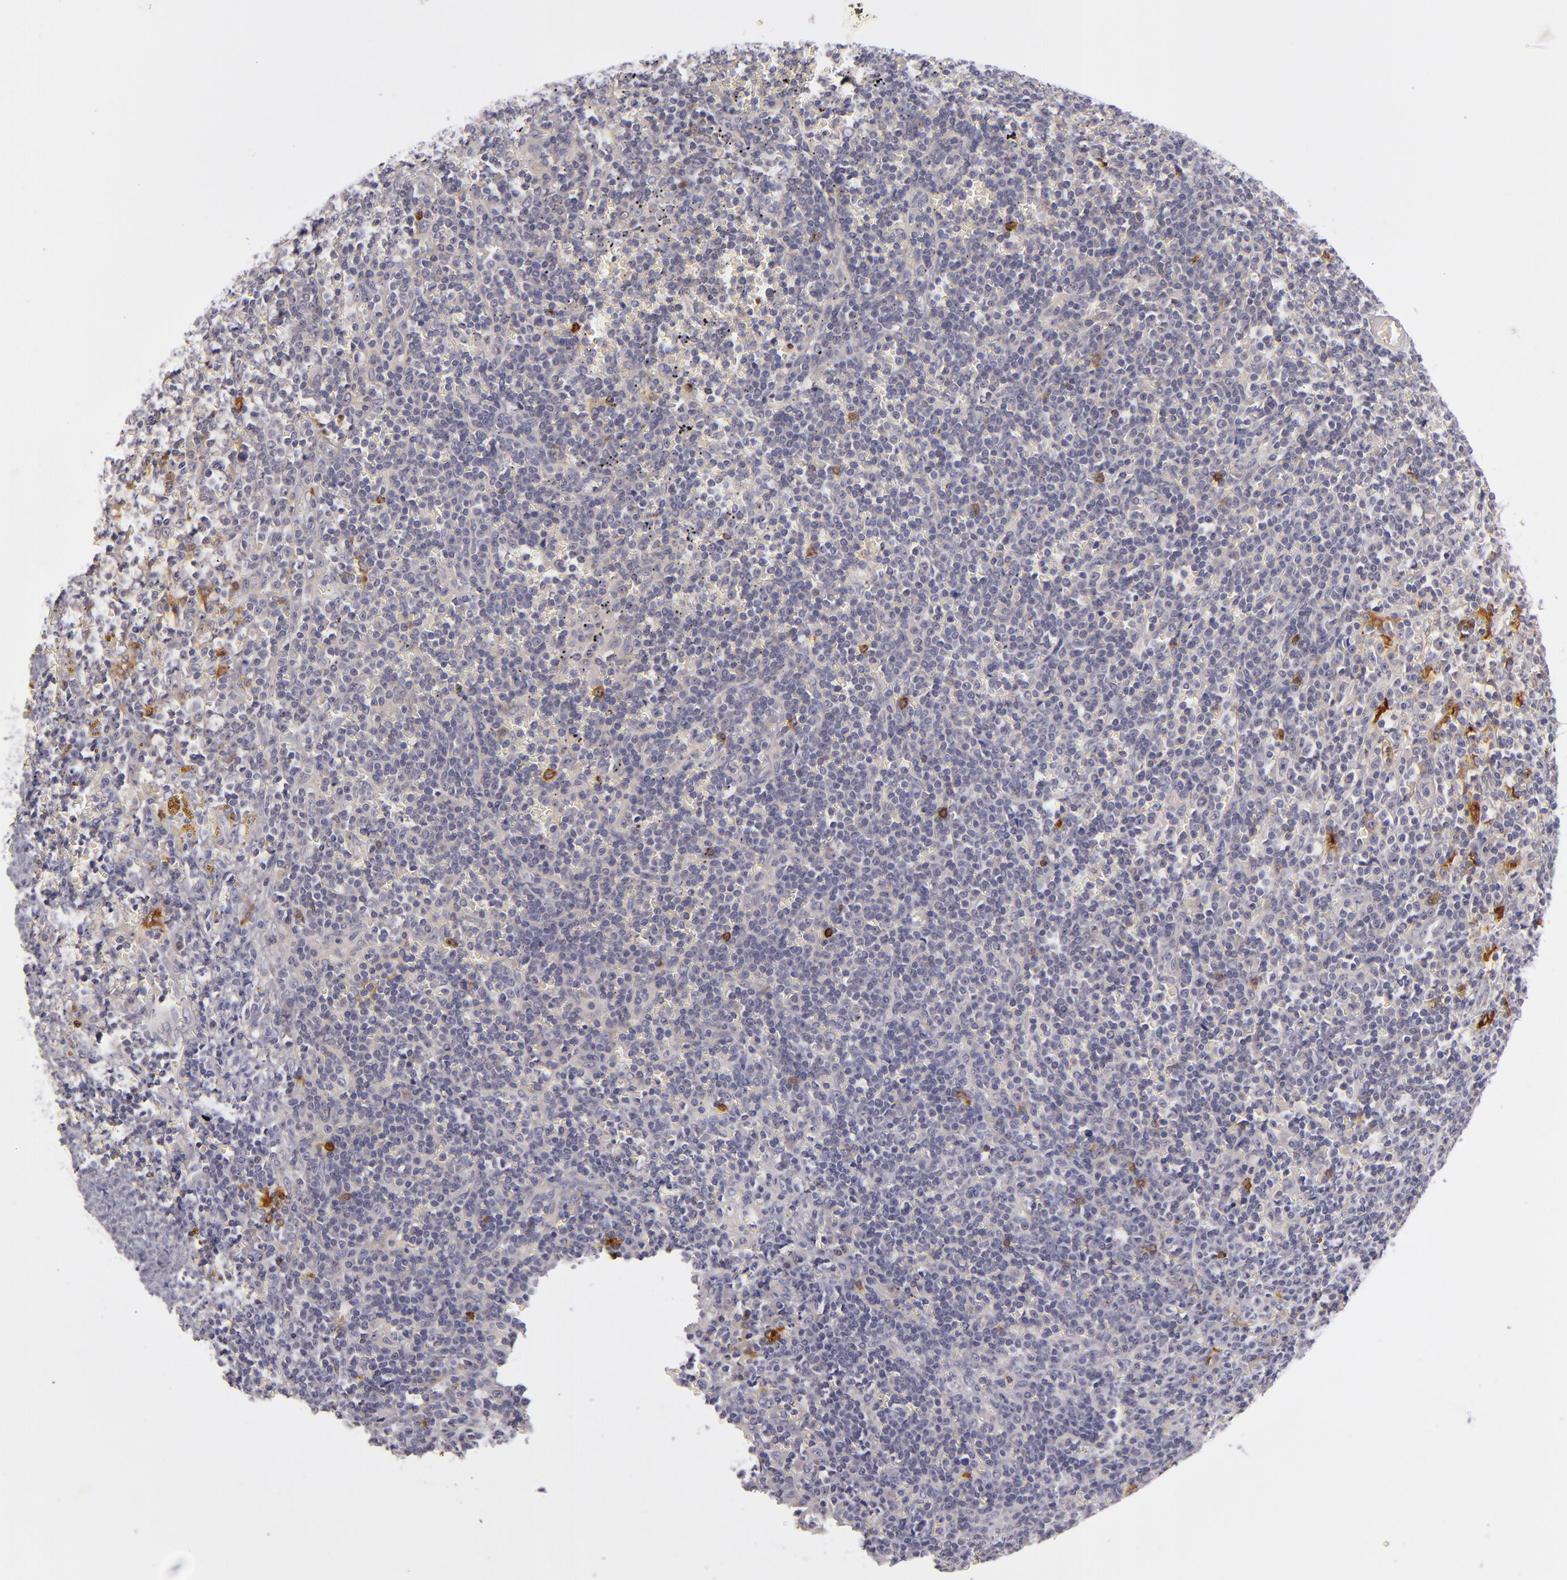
{"staining": {"intensity": "moderate", "quantity": "<25%", "location": "cytoplasmic/membranous"}, "tissue": "lymphoma", "cell_type": "Tumor cells", "image_type": "cancer", "snomed": [{"axis": "morphology", "description": "Malignant lymphoma, non-Hodgkin's type, Low grade"}, {"axis": "topography", "description": "Spleen"}], "caption": "Immunohistochemistry (IHC) of human malignant lymphoma, non-Hodgkin's type (low-grade) exhibits low levels of moderate cytoplasmic/membranous expression in about <25% of tumor cells.", "gene": "CD83", "patient": {"sex": "male", "age": 80}}